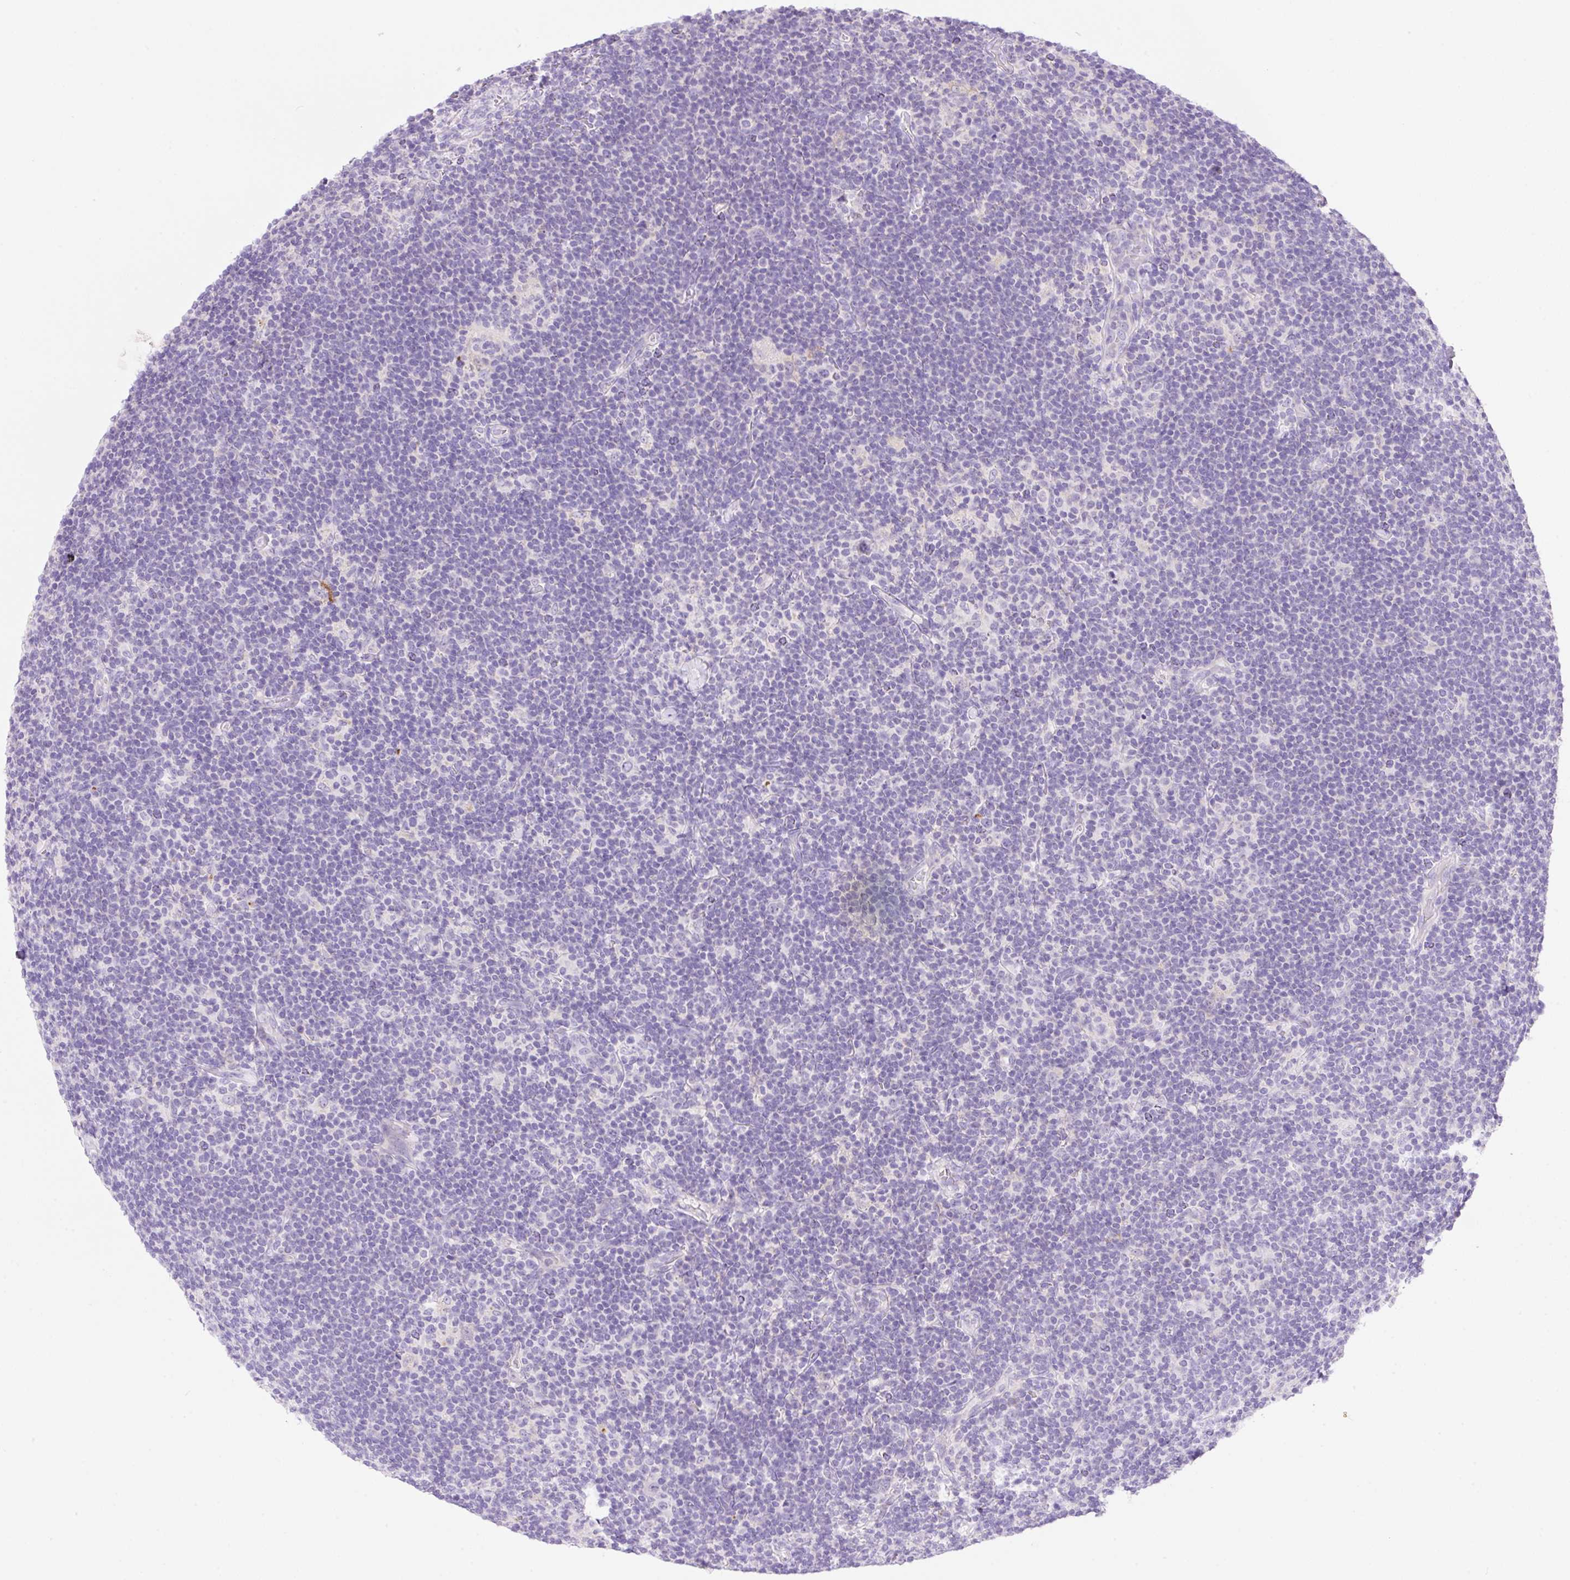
{"staining": {"intensity": "negative", "quantity": "none", "location": "none"}, "tissue": "lymphoma", "cell_type": "Tumor cells", "image_type": "cancer", "snomed": [{"axis": "morphology", "description": "Hodgkin's disease, NOS"}, {"axis": "topography", "description": "Lymph node"}], "caption": "This is an IHC histopathology image of lymphoma. There is no positivity in tumor cells.", "gene": "NDST3", "patient": {"sex": "female", "age": 57}}